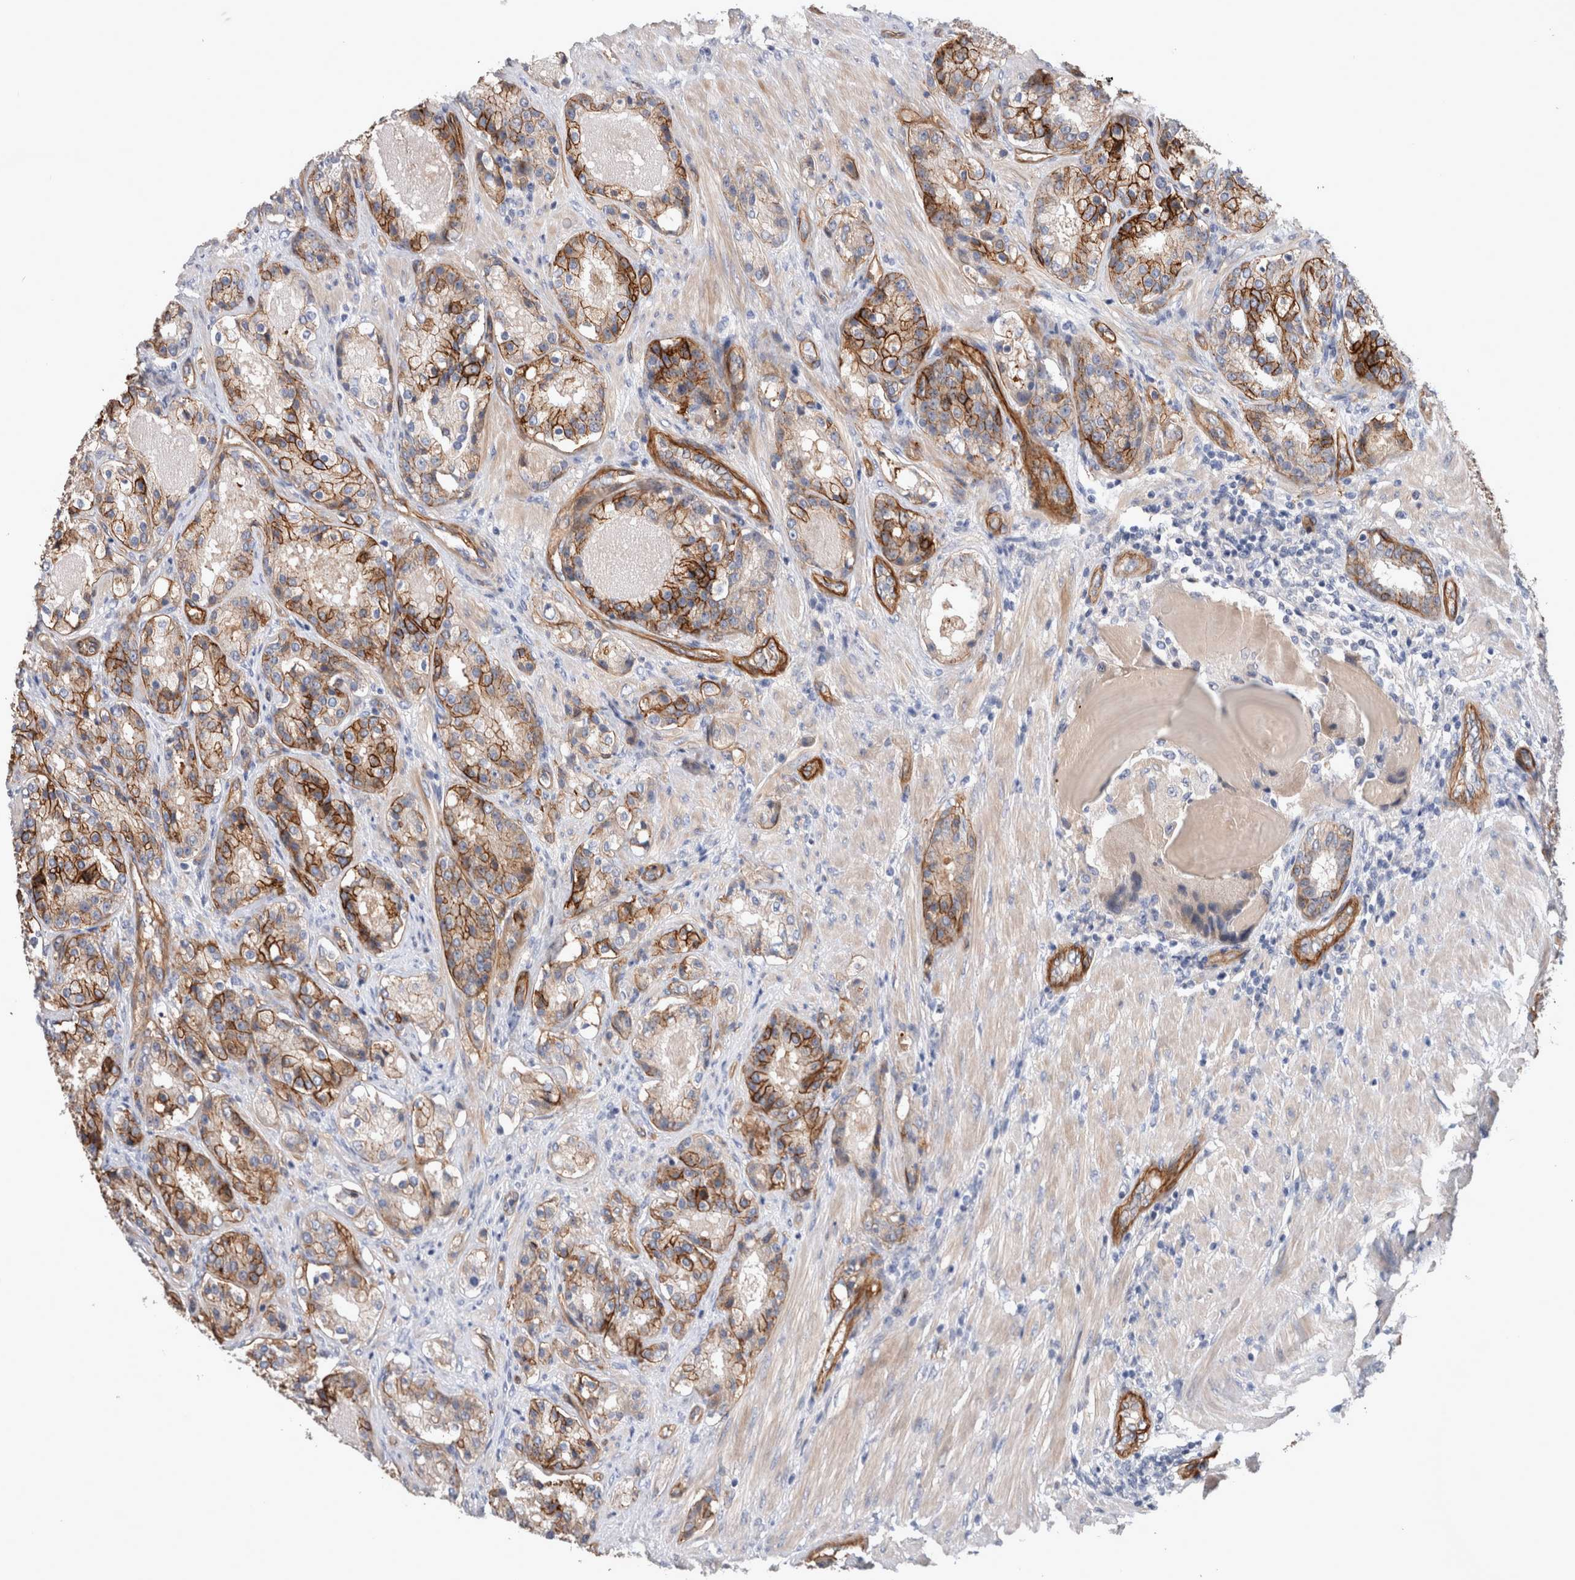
{"staining": {"intensity": "strong", "quantity": "25%-75%", "location": "cytoplasmic/membranous"}, "tissue": "prostate cancer", "cell_type": "Tumor cells", "image_type": "cancer", "snomed": [{"axis": "morphology", "description": "Adenocarcinoma, High grade"}, {"axis": "topography", "description": "Prostate"}], "caption": "The photomicrograph shows staining of prostate cancer, revealing strong cytoplasmic/membranous protein positivity (brown color) within tumor cells.", "gene": "BCAM", "patient": {"sex": "male", "age": 60}}